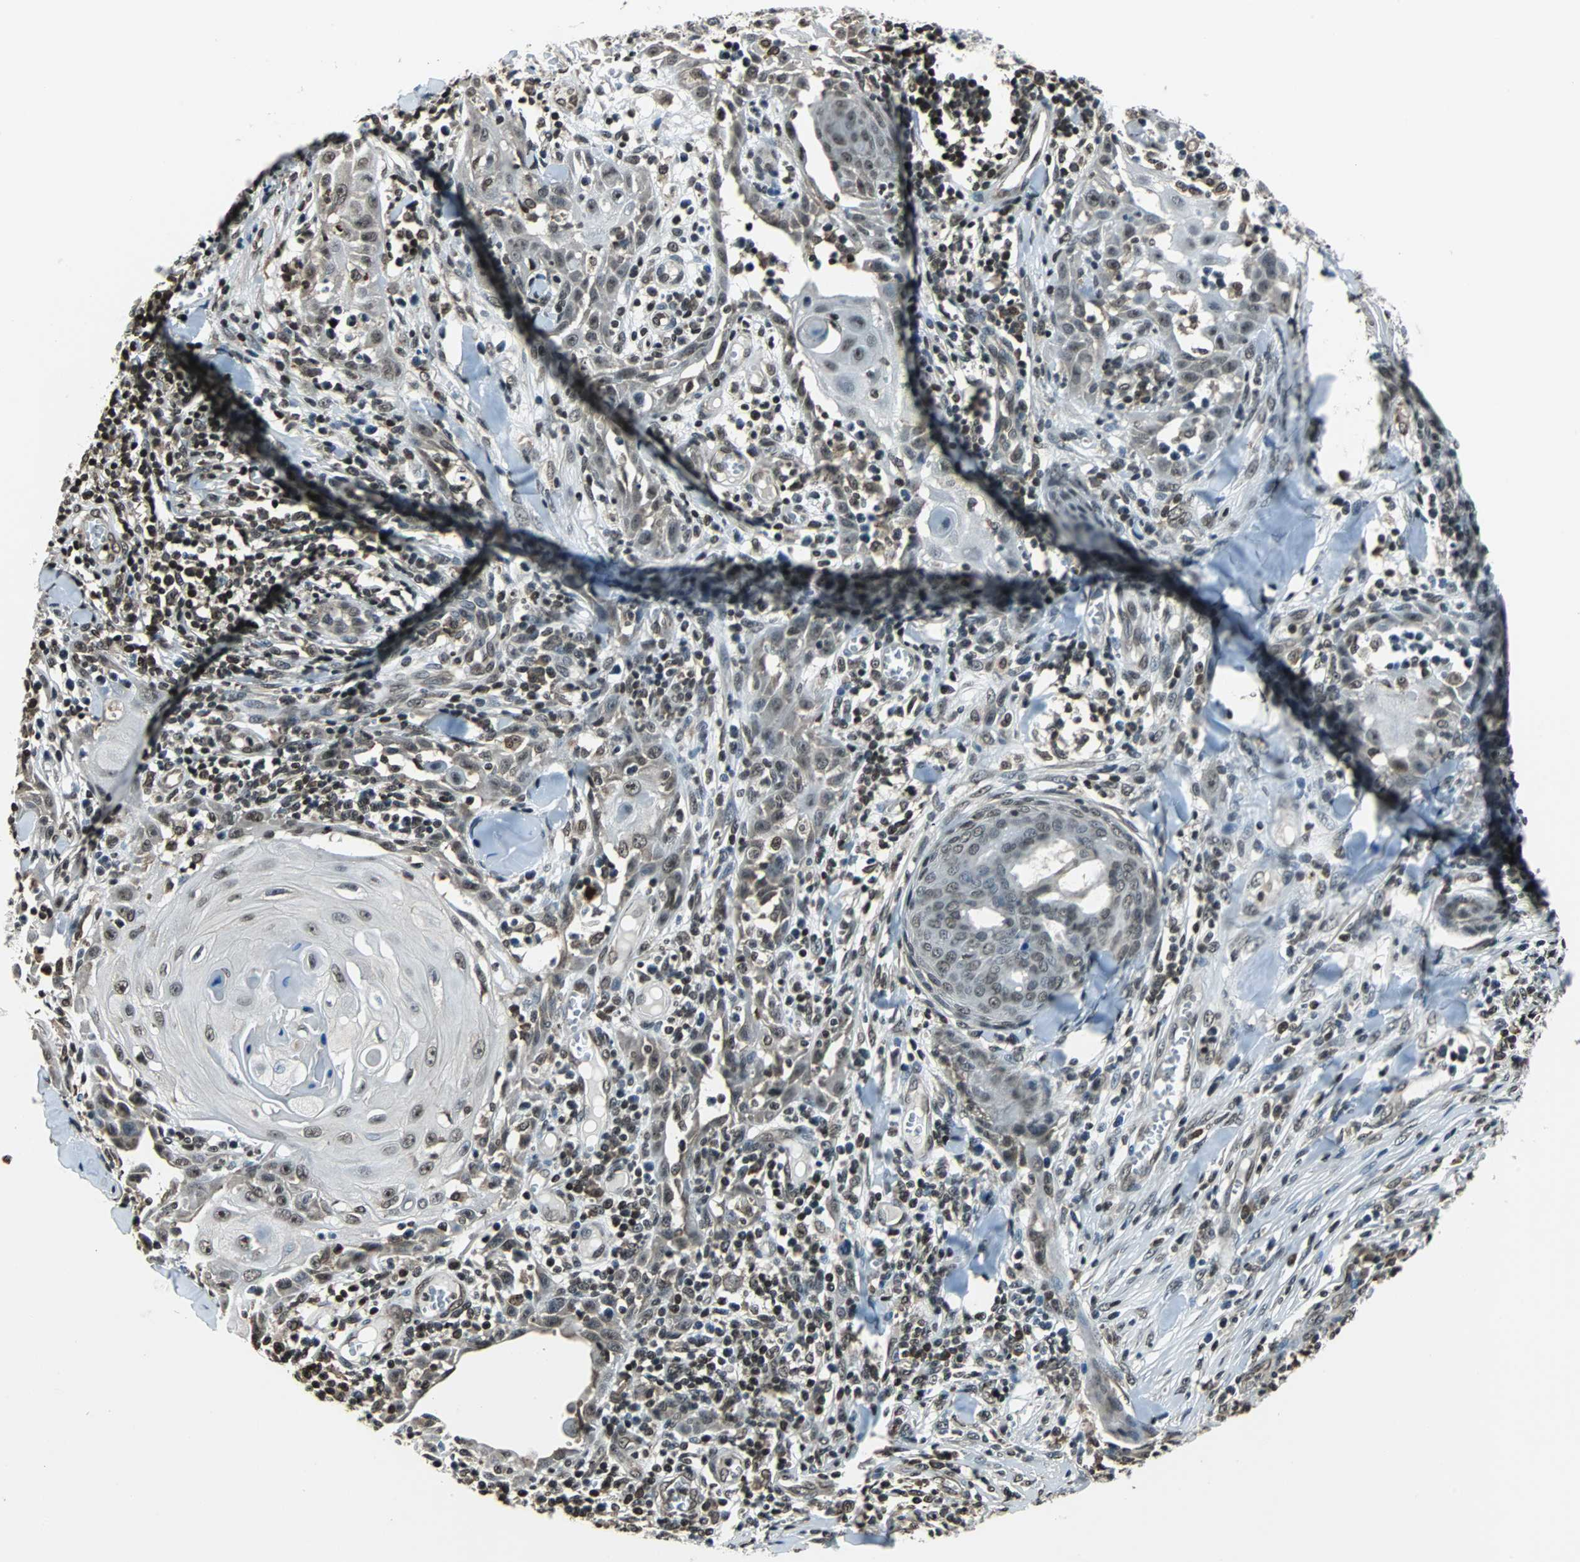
{"staining": {"intensity": "weak", "quantity": ">75%", "location": "cytoplasmic/membranous,nuclear"}, "tissue": "skin cancer", "cell_type": "Tumor cells", "image_type": "cancer", "snomed": [{"axis": "morphology", "description": "Squamous cell carcinoma, NOS"}, {"axis": "topography", "description": "Skin"}], "caption": "Weak cytoplasmic/membranous and nuclear positivity for a protein is seen in about >75% of tumor cells of skin cancer using IHC.", "gene": "REST", "patient": {"sex": "male", "age": 24}}